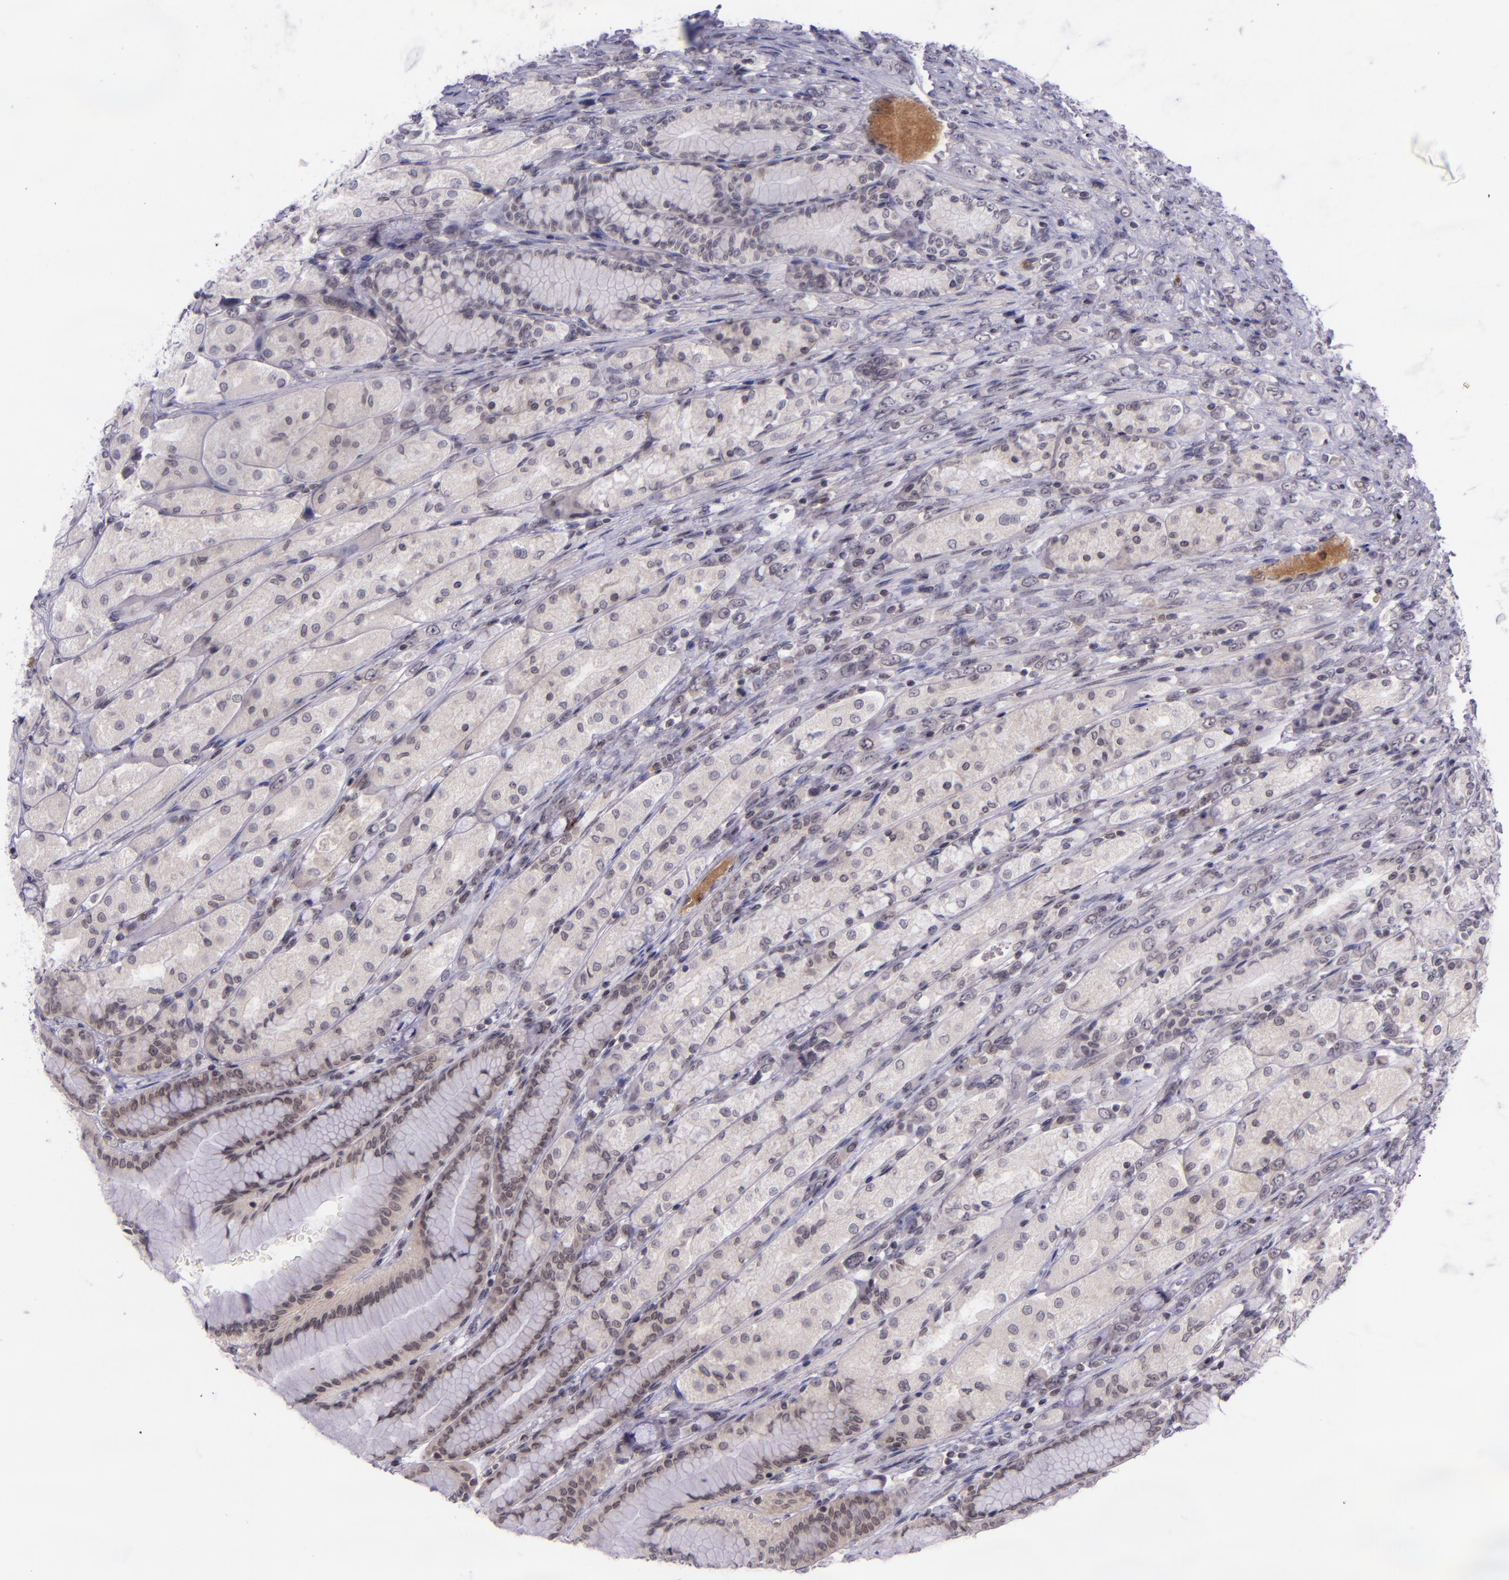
{"staining": {"intensity": "negative", "quantity": "none", "location": "none"}, "tissue": "stomach", "cell_type": "Glandular cells", "image_type": "normal", "snomed": [{"axis": "morphology", "description": "Normal tissue, NOS"}, {"axis": "morphology", "description": "Adenocarcinoma, NOS"}, {"axis": "topography", "description": "Stomach"}, {"axis": "topography", "description": "Stomach, lower"}], "caption": "Immunohistochemistry (IHC) photomicrograph of benign stomach stained for a protein (brown), which exhibits no staining in glandular cells. (DAB IHC, high magnification).", "gene": "SELL", "patient": {"sex": "female", "age": 65}}